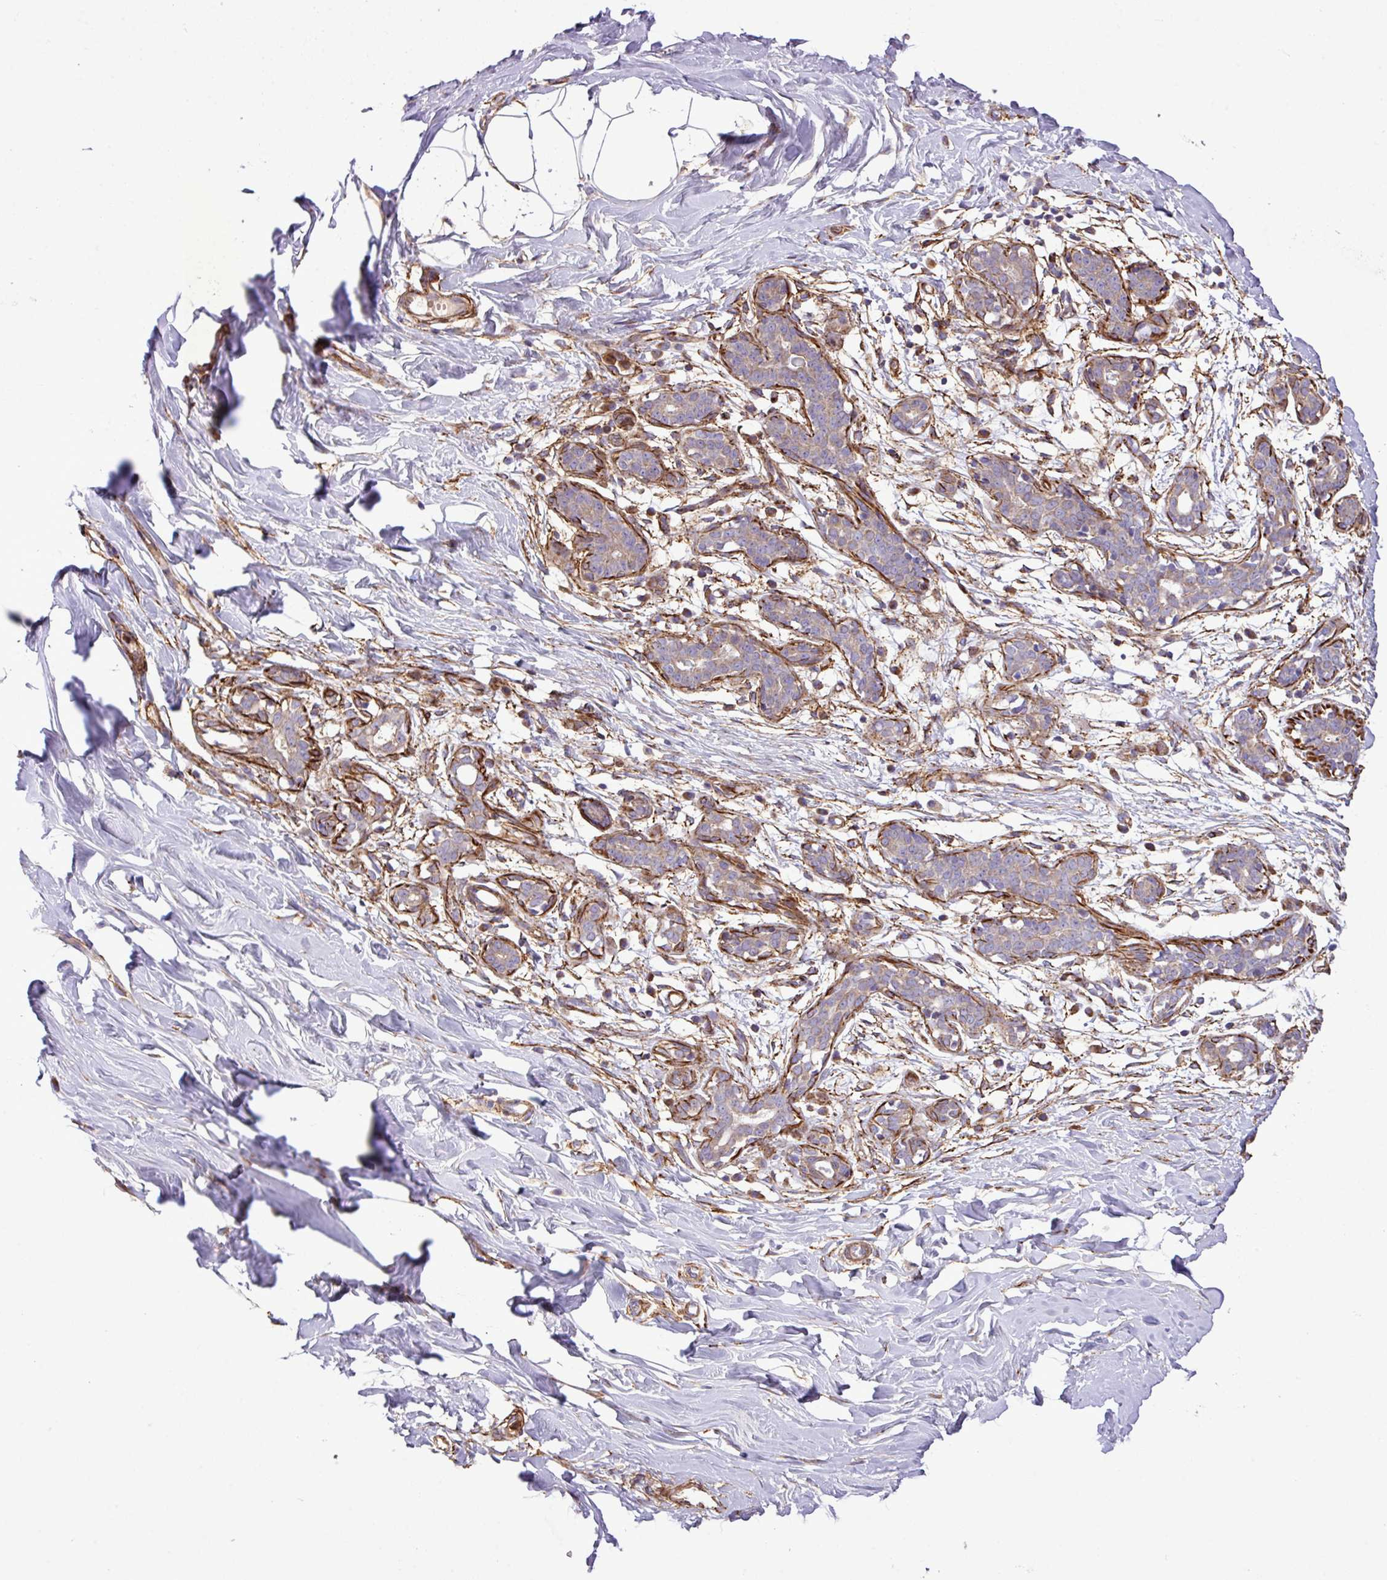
{"staining": {"intensity": "negative", "quantity": "none", "location": "none"}, "tissue": "breast", "cell_type": "Adipocytes", "image_type": "normal", "snomed": [{"axis": "morphology", "description": "Normal tissue, NOS"}, {"axis": "topography", "description": "Breast"}], "caption": "IHC photomicrograph of benign human breast stained for a protein (brown), which demonstrates no positivity in adipocytes.", "gene": "FAM47E", "patient": {"sex": "female", "age": 27}}